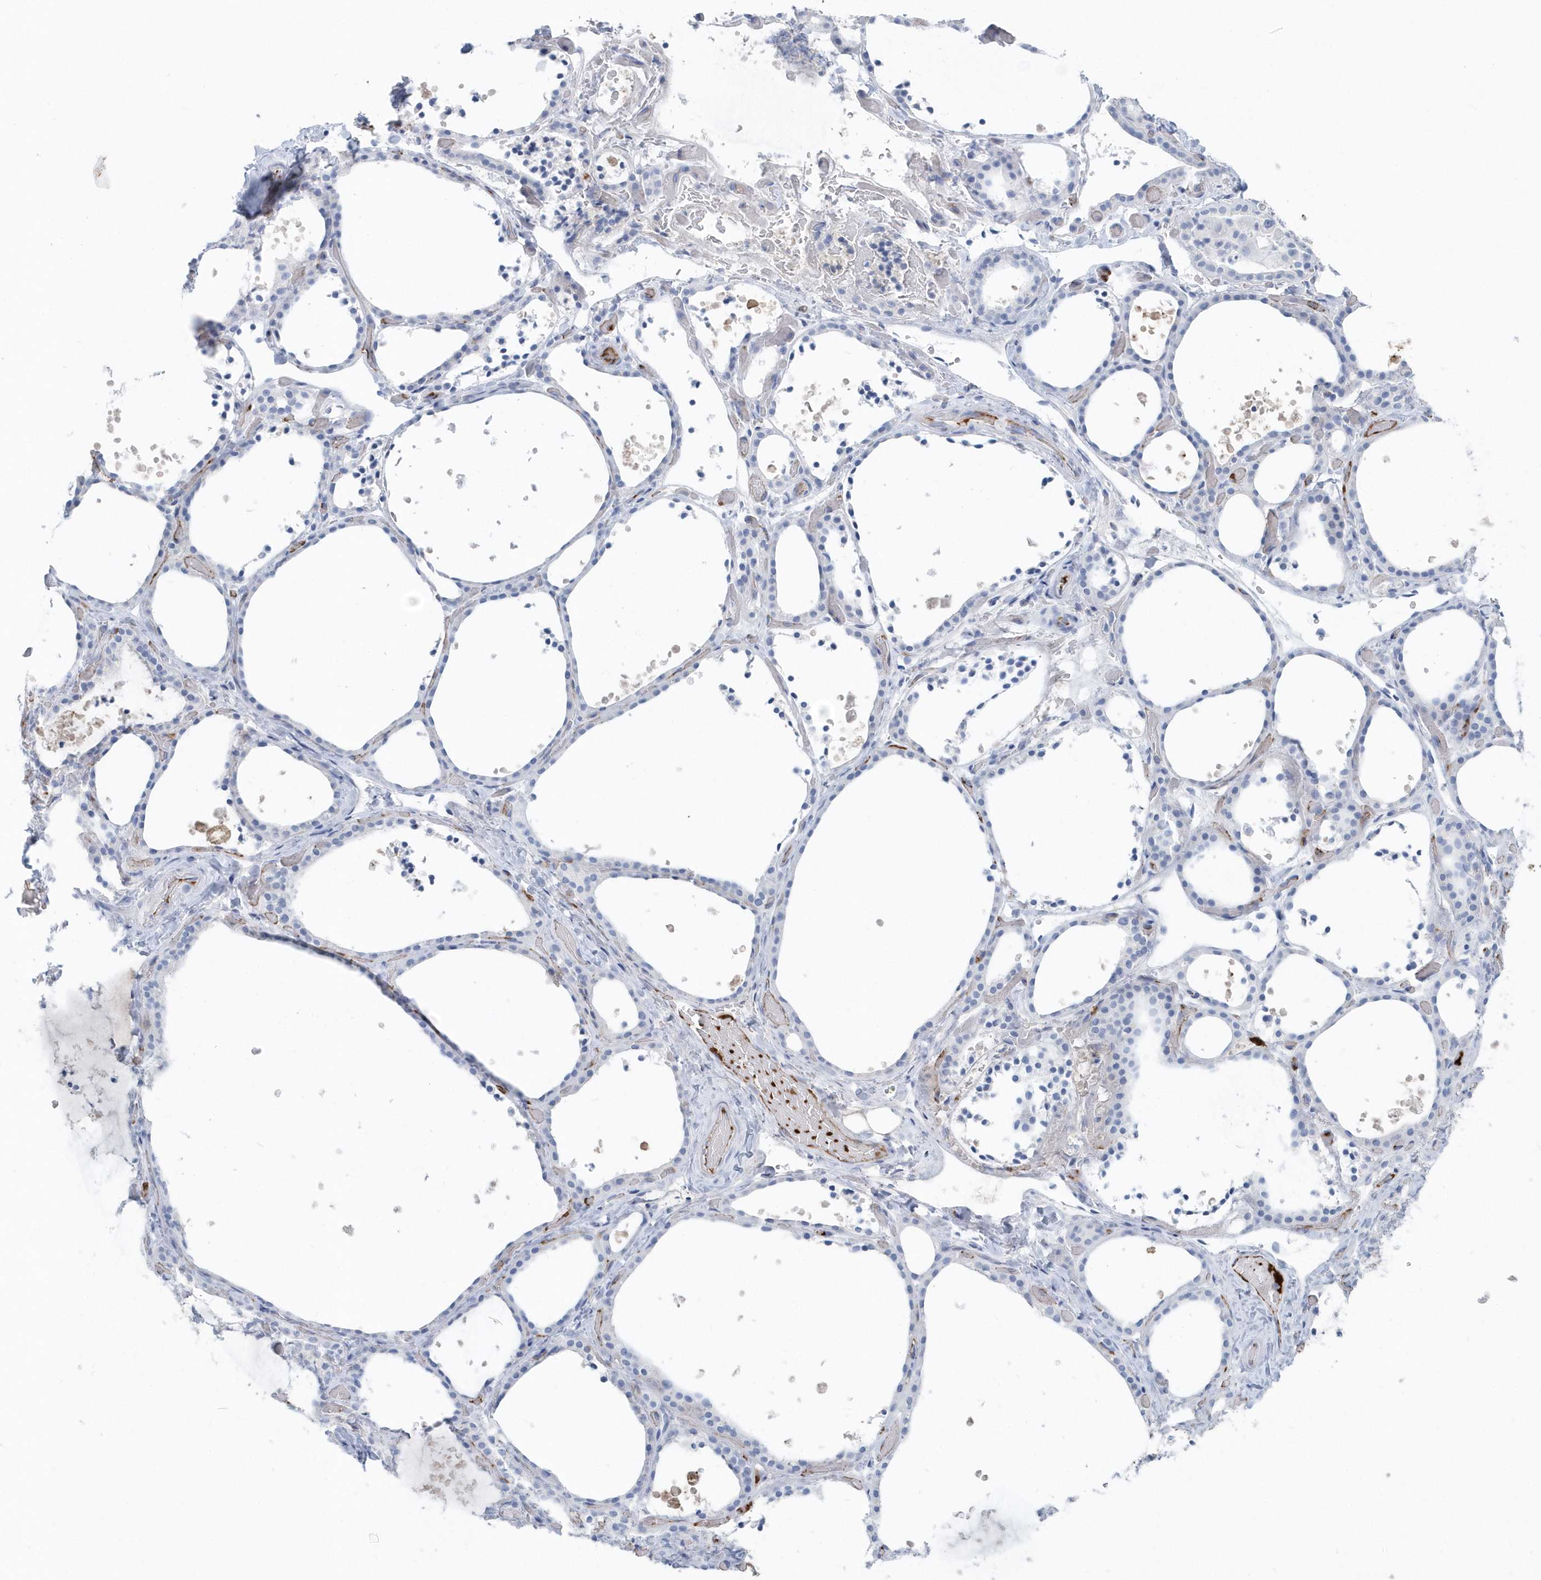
{"staining": {"intensity": "negative", "quantity": "none", "location": "none"}, "tissue": "thyroid gland", "cell_type": "Glandular cells", "image_type": "normal", "snomed": [{"axis": "morphology", "description": "Normal tissue, NOS"}, {"axis": "topography", "description": "Thyroid gland"}], "caption": "Glandular cells are negative for brown protein staining in normal thyroid gland. (DAB immunohistochemistry, high magnification).", "gene": "JCHAIN", "patient": {"sex": "female", "age": 44}}